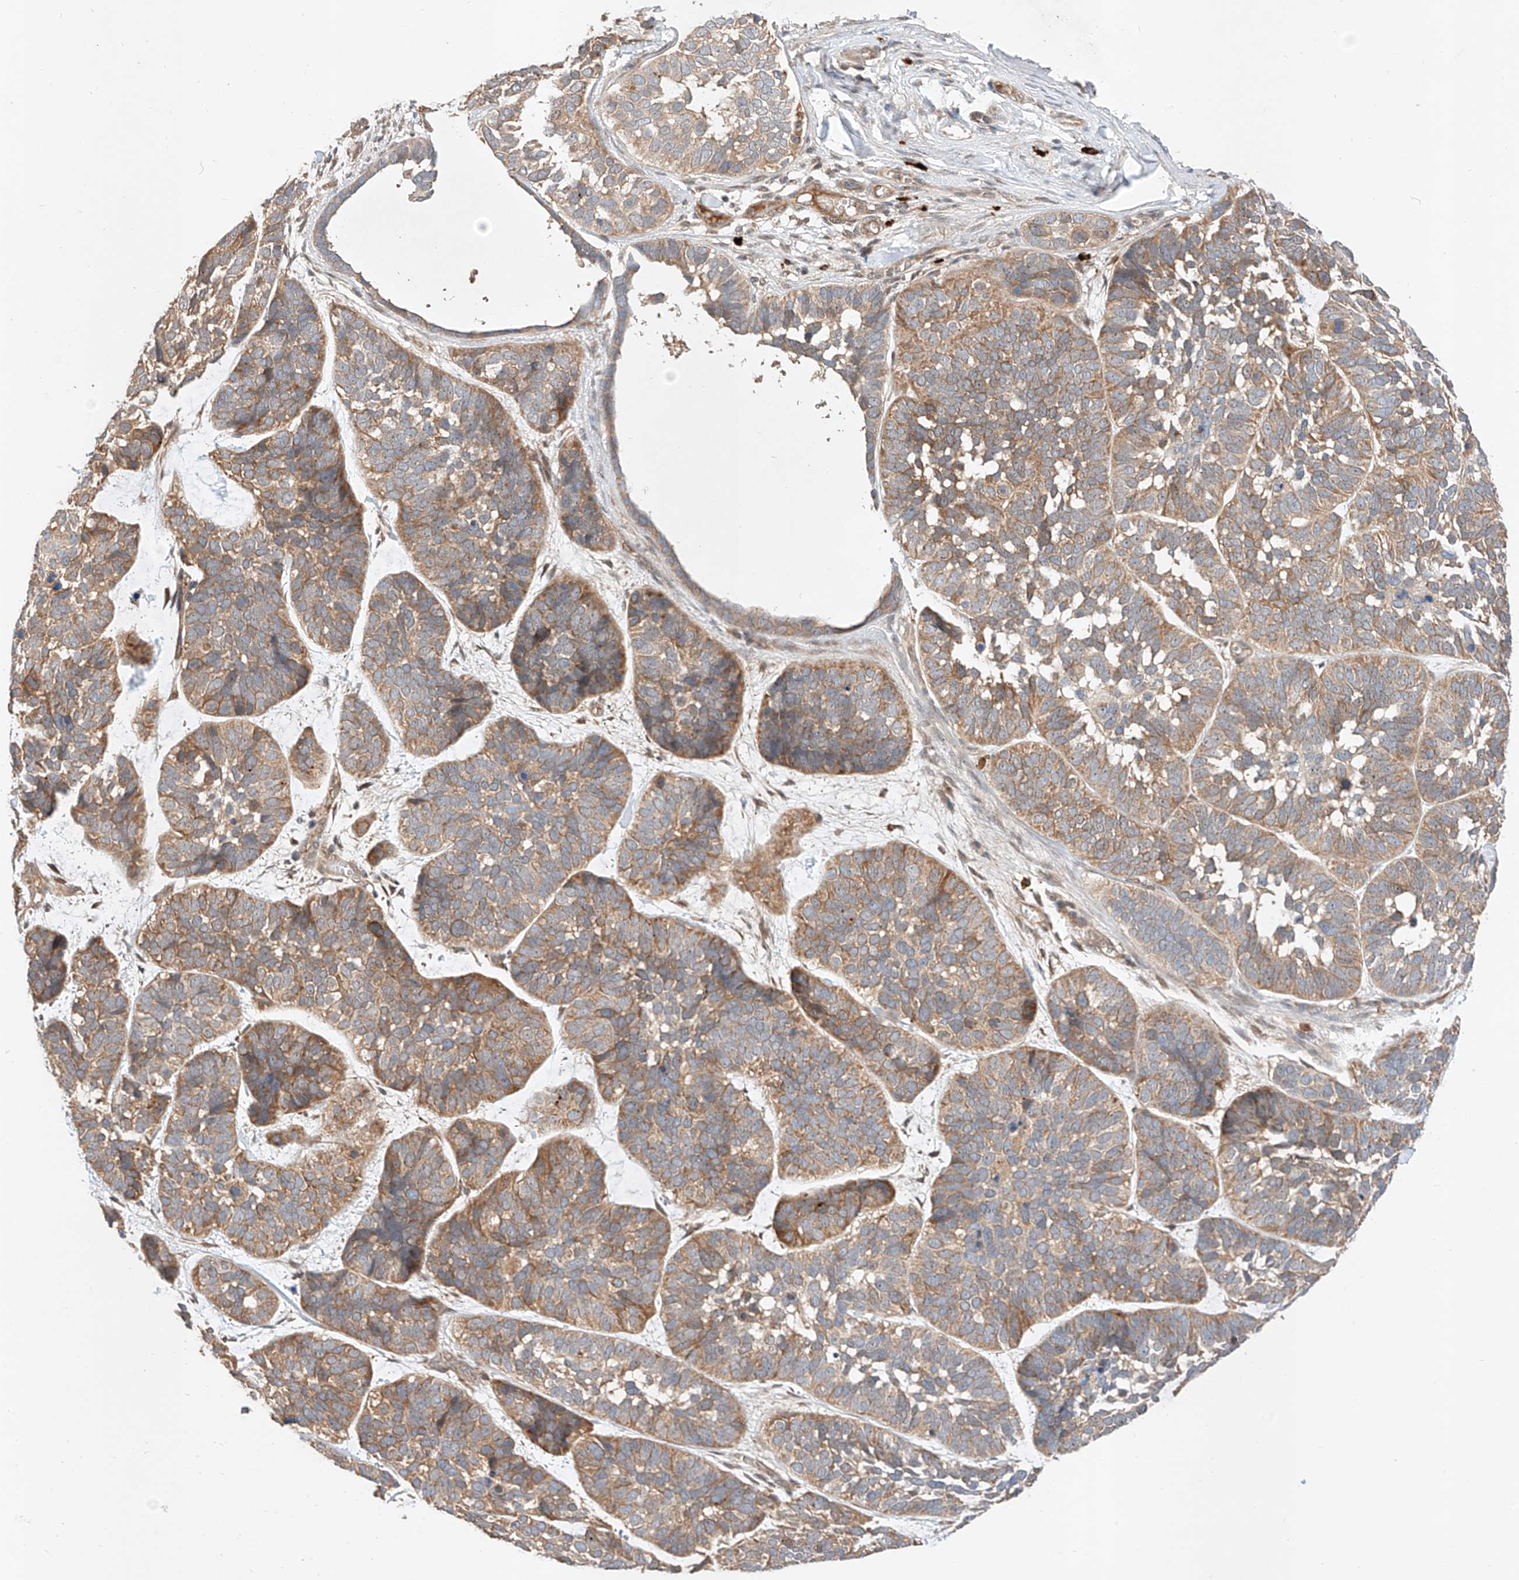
{"staining": {"intensity": "moderate", "quantity": ">75%", "location": "cytoplasmic/membranous"}, "tissue": "skin cancer", "cell_type": "Tumor cells", "image_type": "cancer", "snomed": [{"axis": "morphology", "description": "Basal cell carcinoma"}, {"axis": "topography", "description": "Skin"}], "caption": "Human skin cancer (basal cell carcinoma) stained for a protein (brown) displays moderate cytoplasmic/membranous positive positivity in approximately >75% of tumor cells.", "gene": "RAB23", "patient": {"sex": "male", "age": 62}}